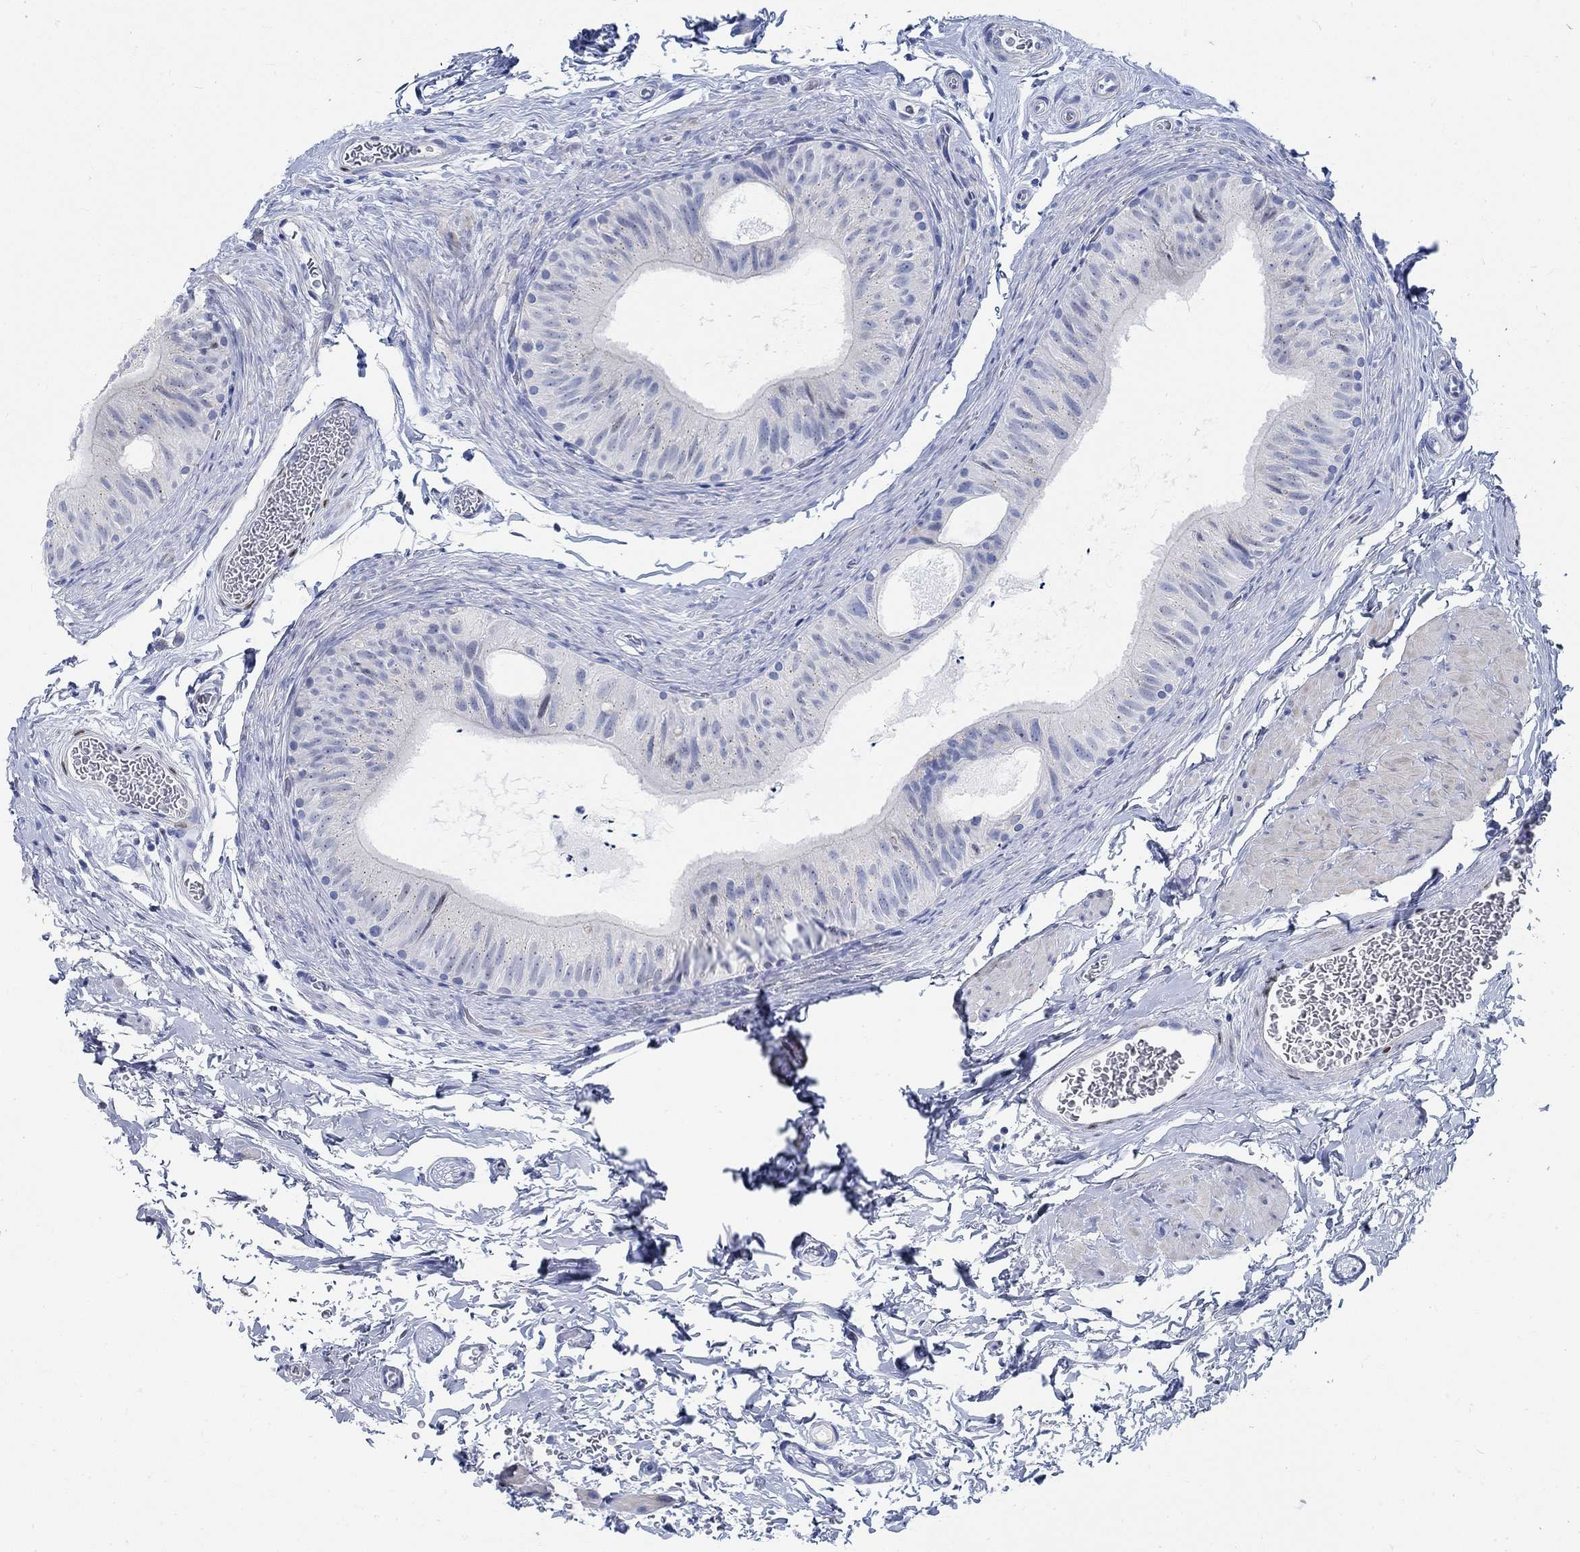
{"staining": {"intensity": "negative", "quantity": "none", "location": "none"}, "tissue": "epididymis", "cell_type": "Glandular cells", "image_type": "normal", "snomed": [{"axis": "morphology", "description": "Normal tissue, NOS"}, {"axis": "topography", "description": "Epididymis, spermatic cord, NOS"}, {"axis": "topography", "description": "Epididymis"}], "caption": "This is an immunohistochemistry histopathology image of normal epididymis. There is no staining in glandular cells.", "gene": "RBM20", "patient": {"sex": "male", "age": 31}}